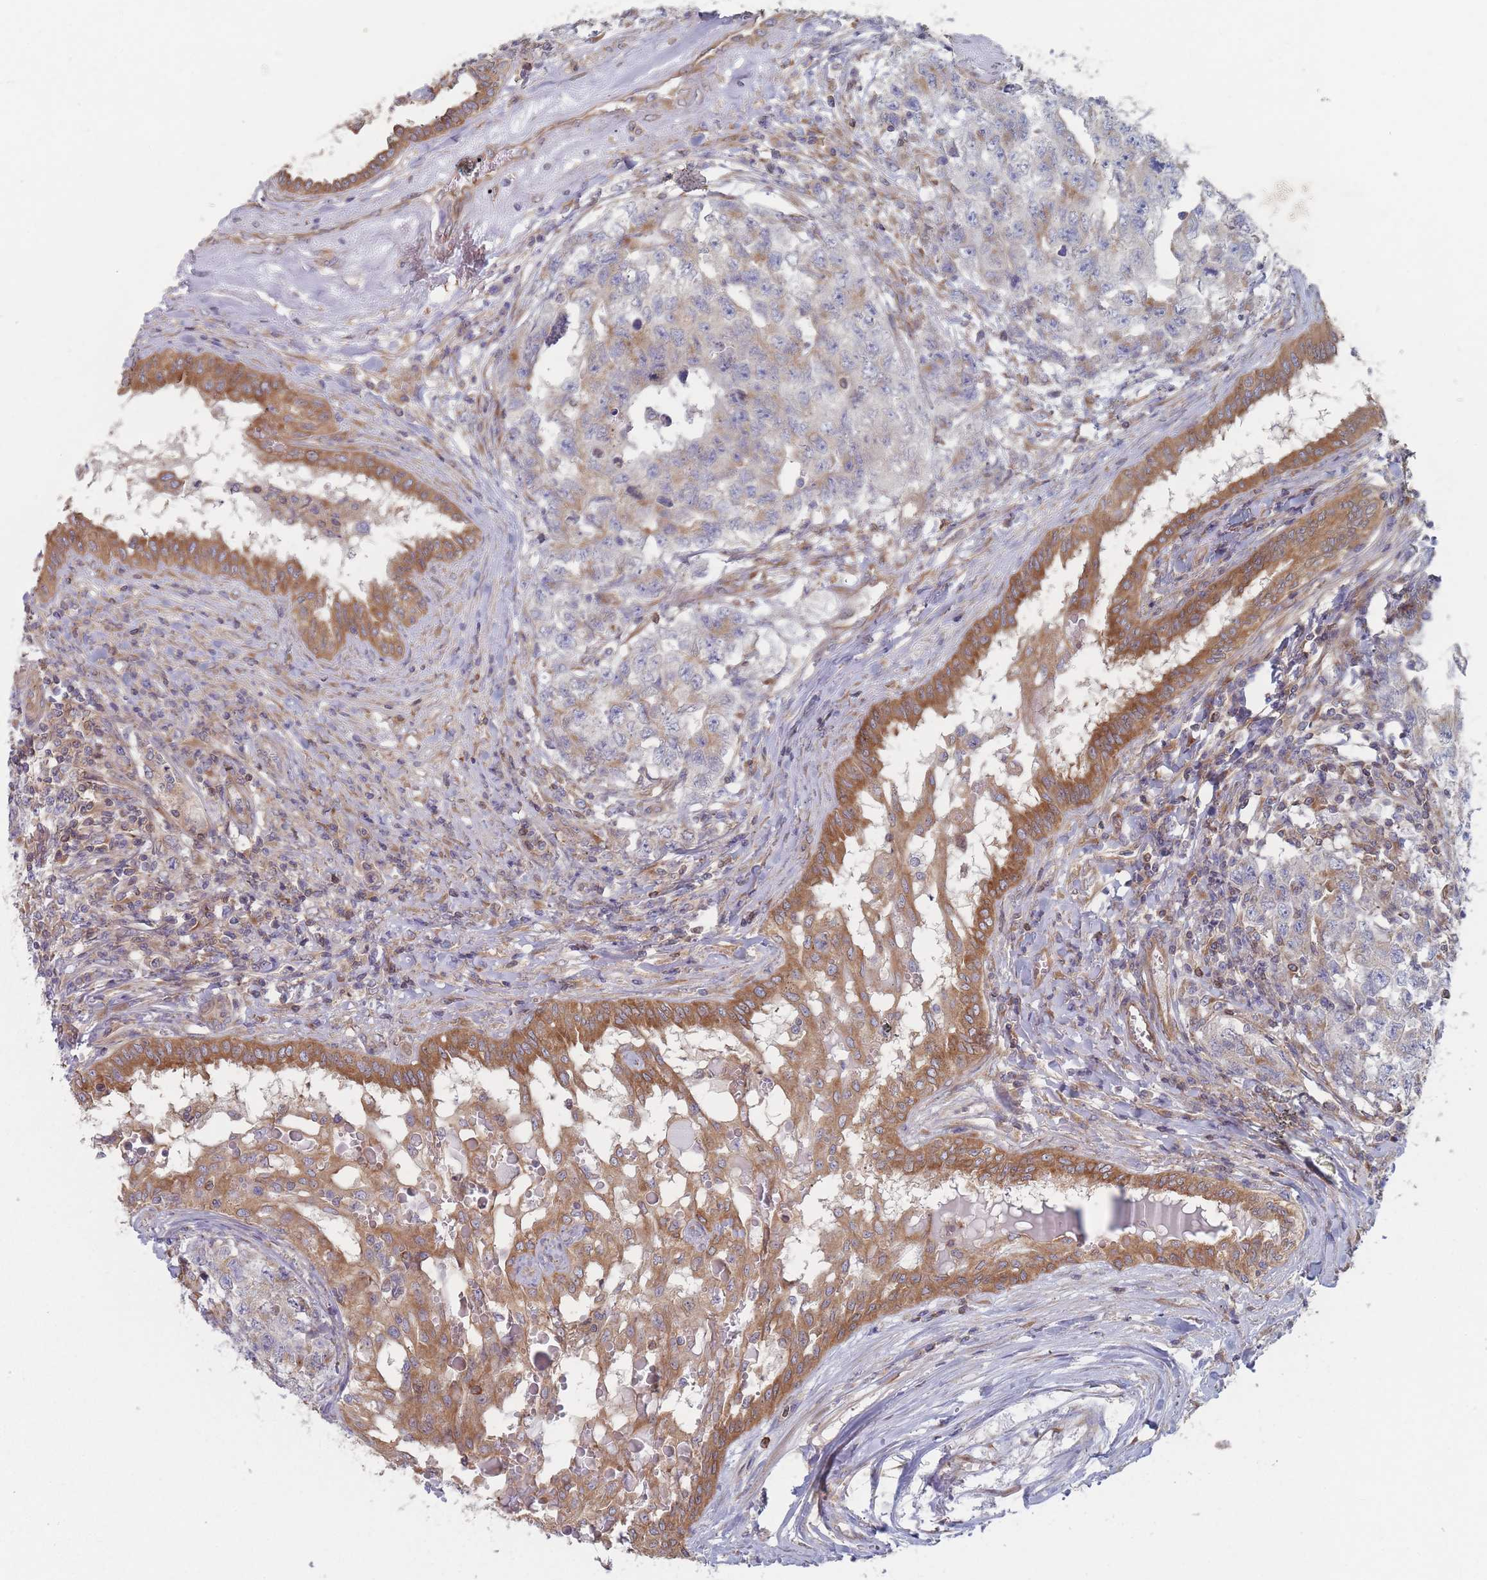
{"staining": {"intensity": "moderate", "quantity": "<25%", "location": "cytoplasmic/membranous"}, "tissue": "testis cancer", "cell_type": "Tumor cells", "image_type": "cancer", "snomed": [{"axis": "morphology", "description": "Carcinoma, Embryonal, NOS"}, {"axis": "topography", "description": "Testis"}], "caption": "Brown immunohistochemical staining in human testis cancer displays moderate cytoplasmic/membranous positivity in approximately <25% of tumor cells. (DAB (3,3'-diaminobenzidine) IHC with brightfield microscopy, high magnification).", "gene": "KDSR", "patient": {"sex": "male", "age": 31}}